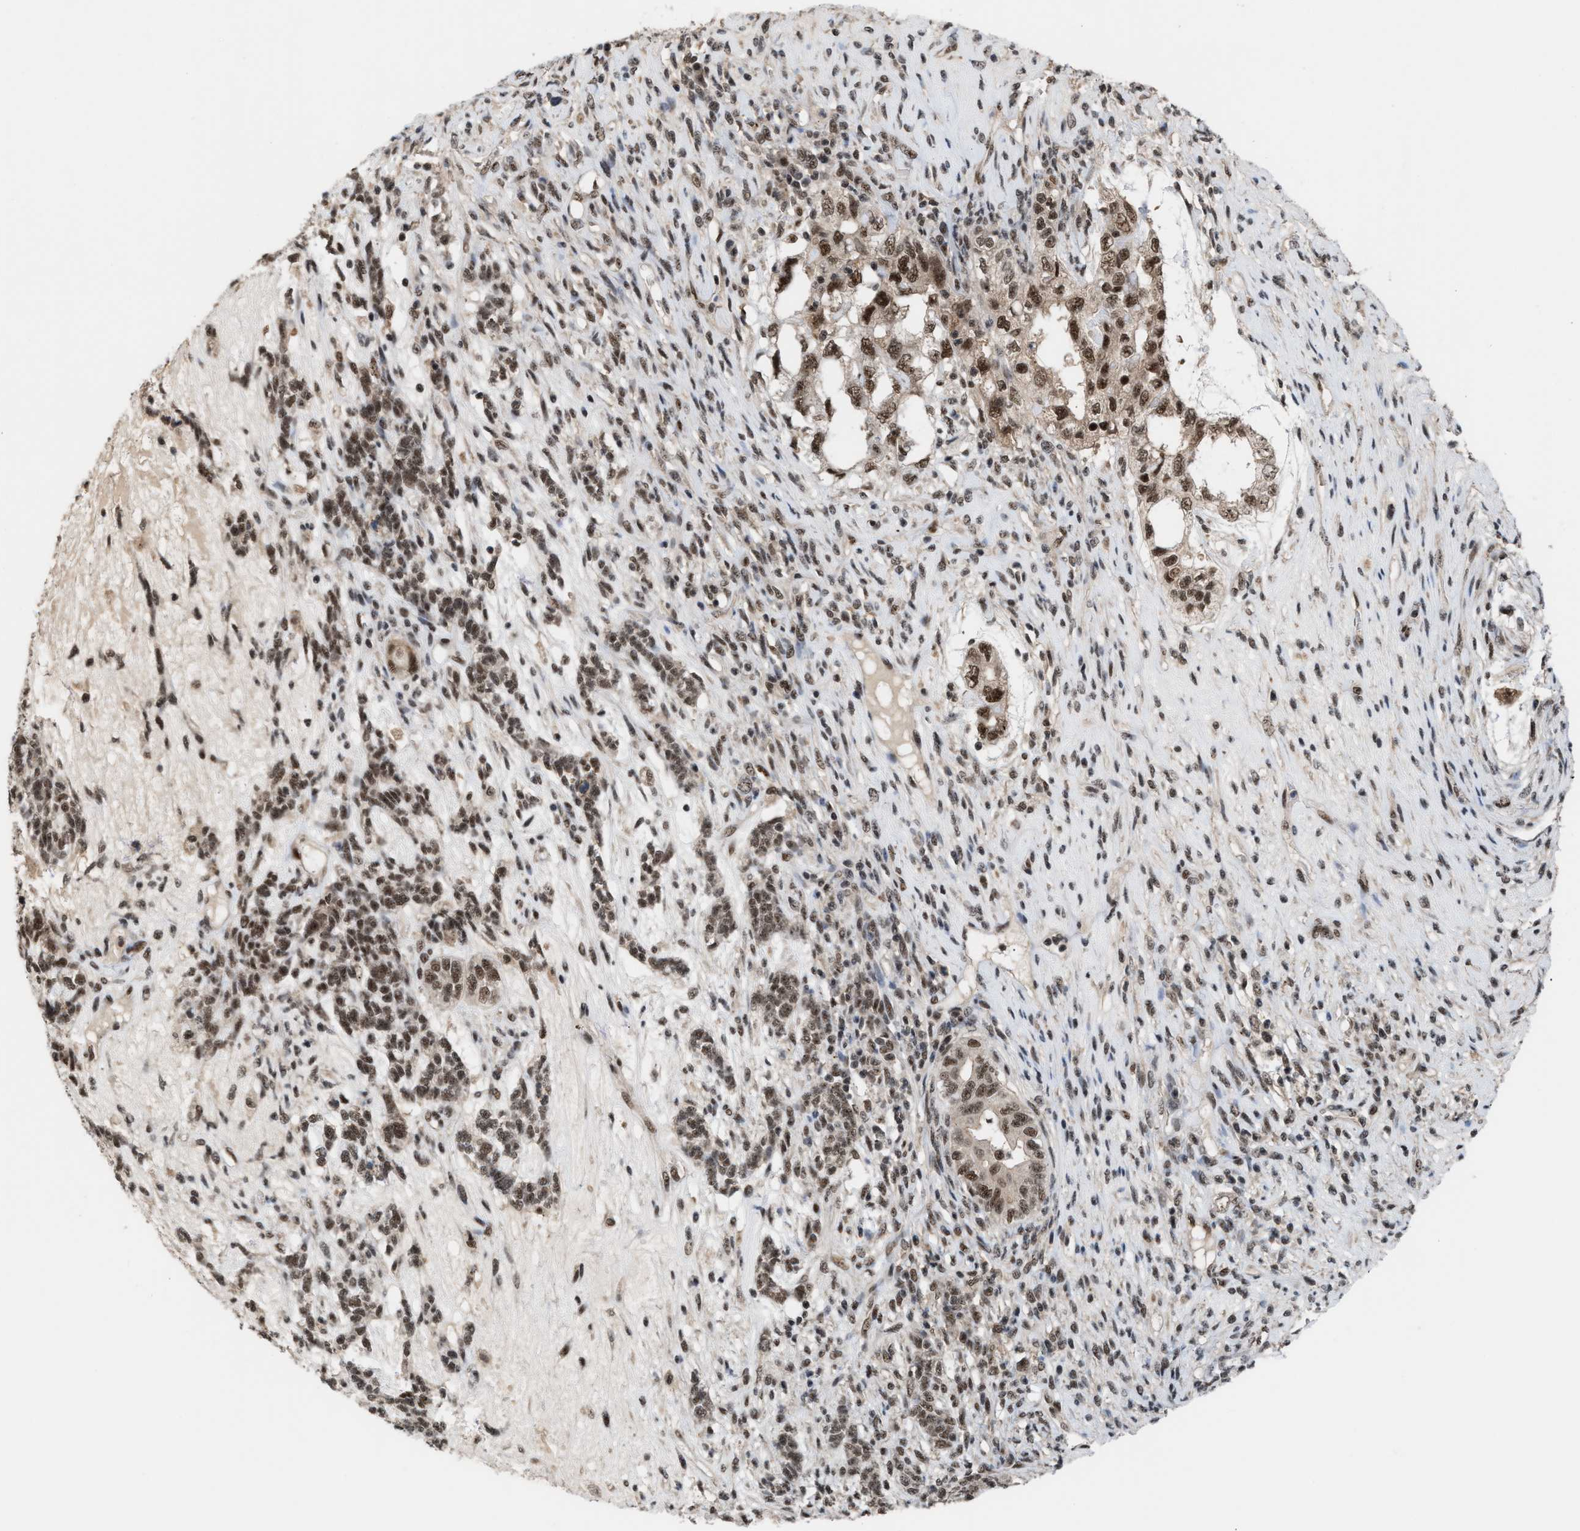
{"staining": {"intensity": "strong", "quantity": ">75%", "location": "cytoplasmic/membranous,nuclear"}, "tissue": "testis cancer", "cell_type": "Tumor cells", "image_type": "cancer", "snomed": [{"axis": "morphology", "description": "Seminoma, NOS"}, {"axis": "topography", "description": "Testis"}], "caption": "Immunohistochemical staining of human seminoma (testis) demonstrates high levels of strong cytoplasmic/membranous and nuclear protein positivity in about >75% of tumor cells.", "gene": "PRPF4", "patient": {"sex": "male", "age": 28}}